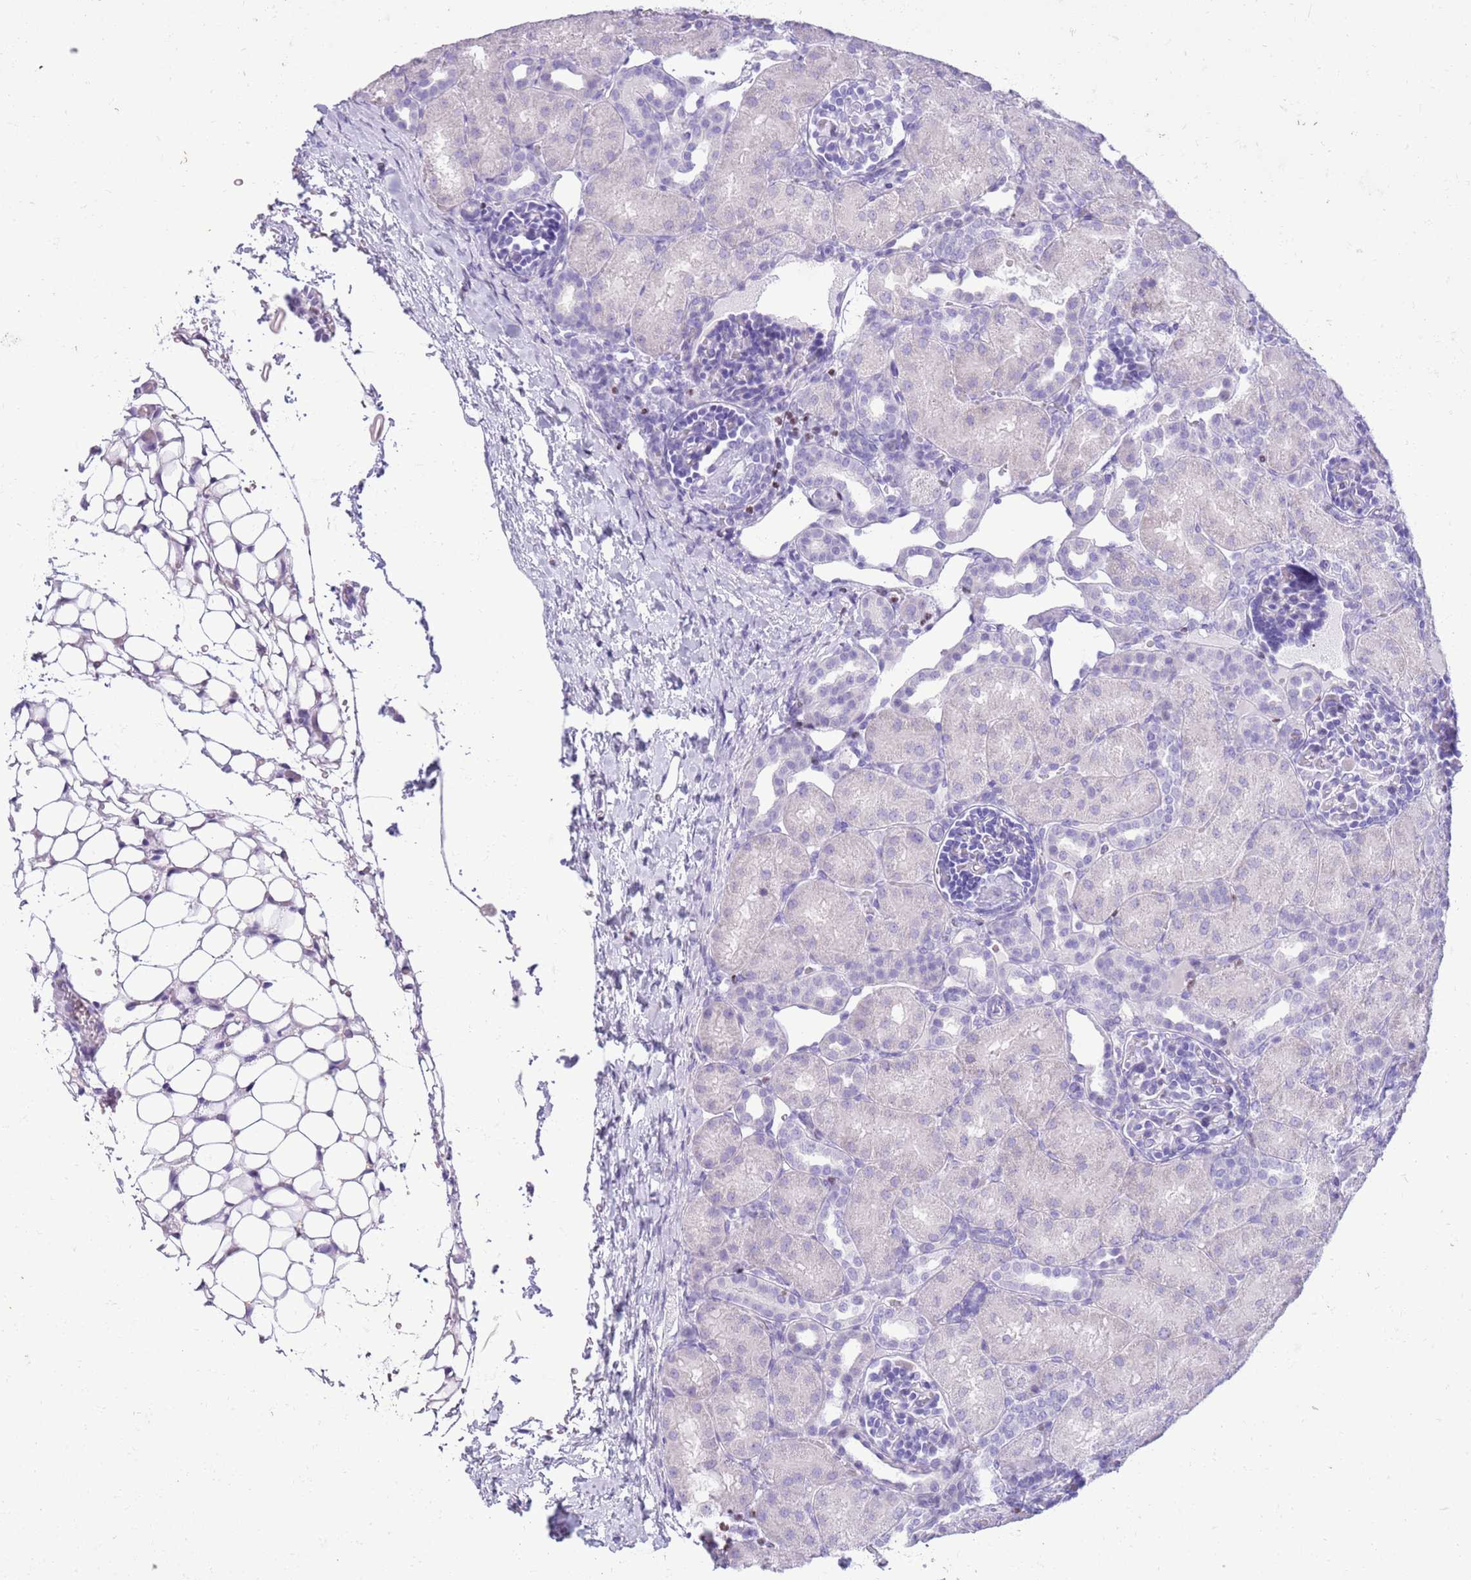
{"staining": {"intensity": "negative", "quantity": "none", "location": "none"}, "tissue": "kidney", "cell_type": "Cells in glomeruli", "image_type": "normal", "snomed": [{"axis": "morphology", "description": "Normal tissue, NOS"}, {"axis": "topography", "description": "Kidney"}], "caption": "This is an immunohistochemistry image of normal human kidney. There is no staining in cells in glomeruli.", "gene": "BCL11B", "patient": {"sex": "male", "age": 1}}